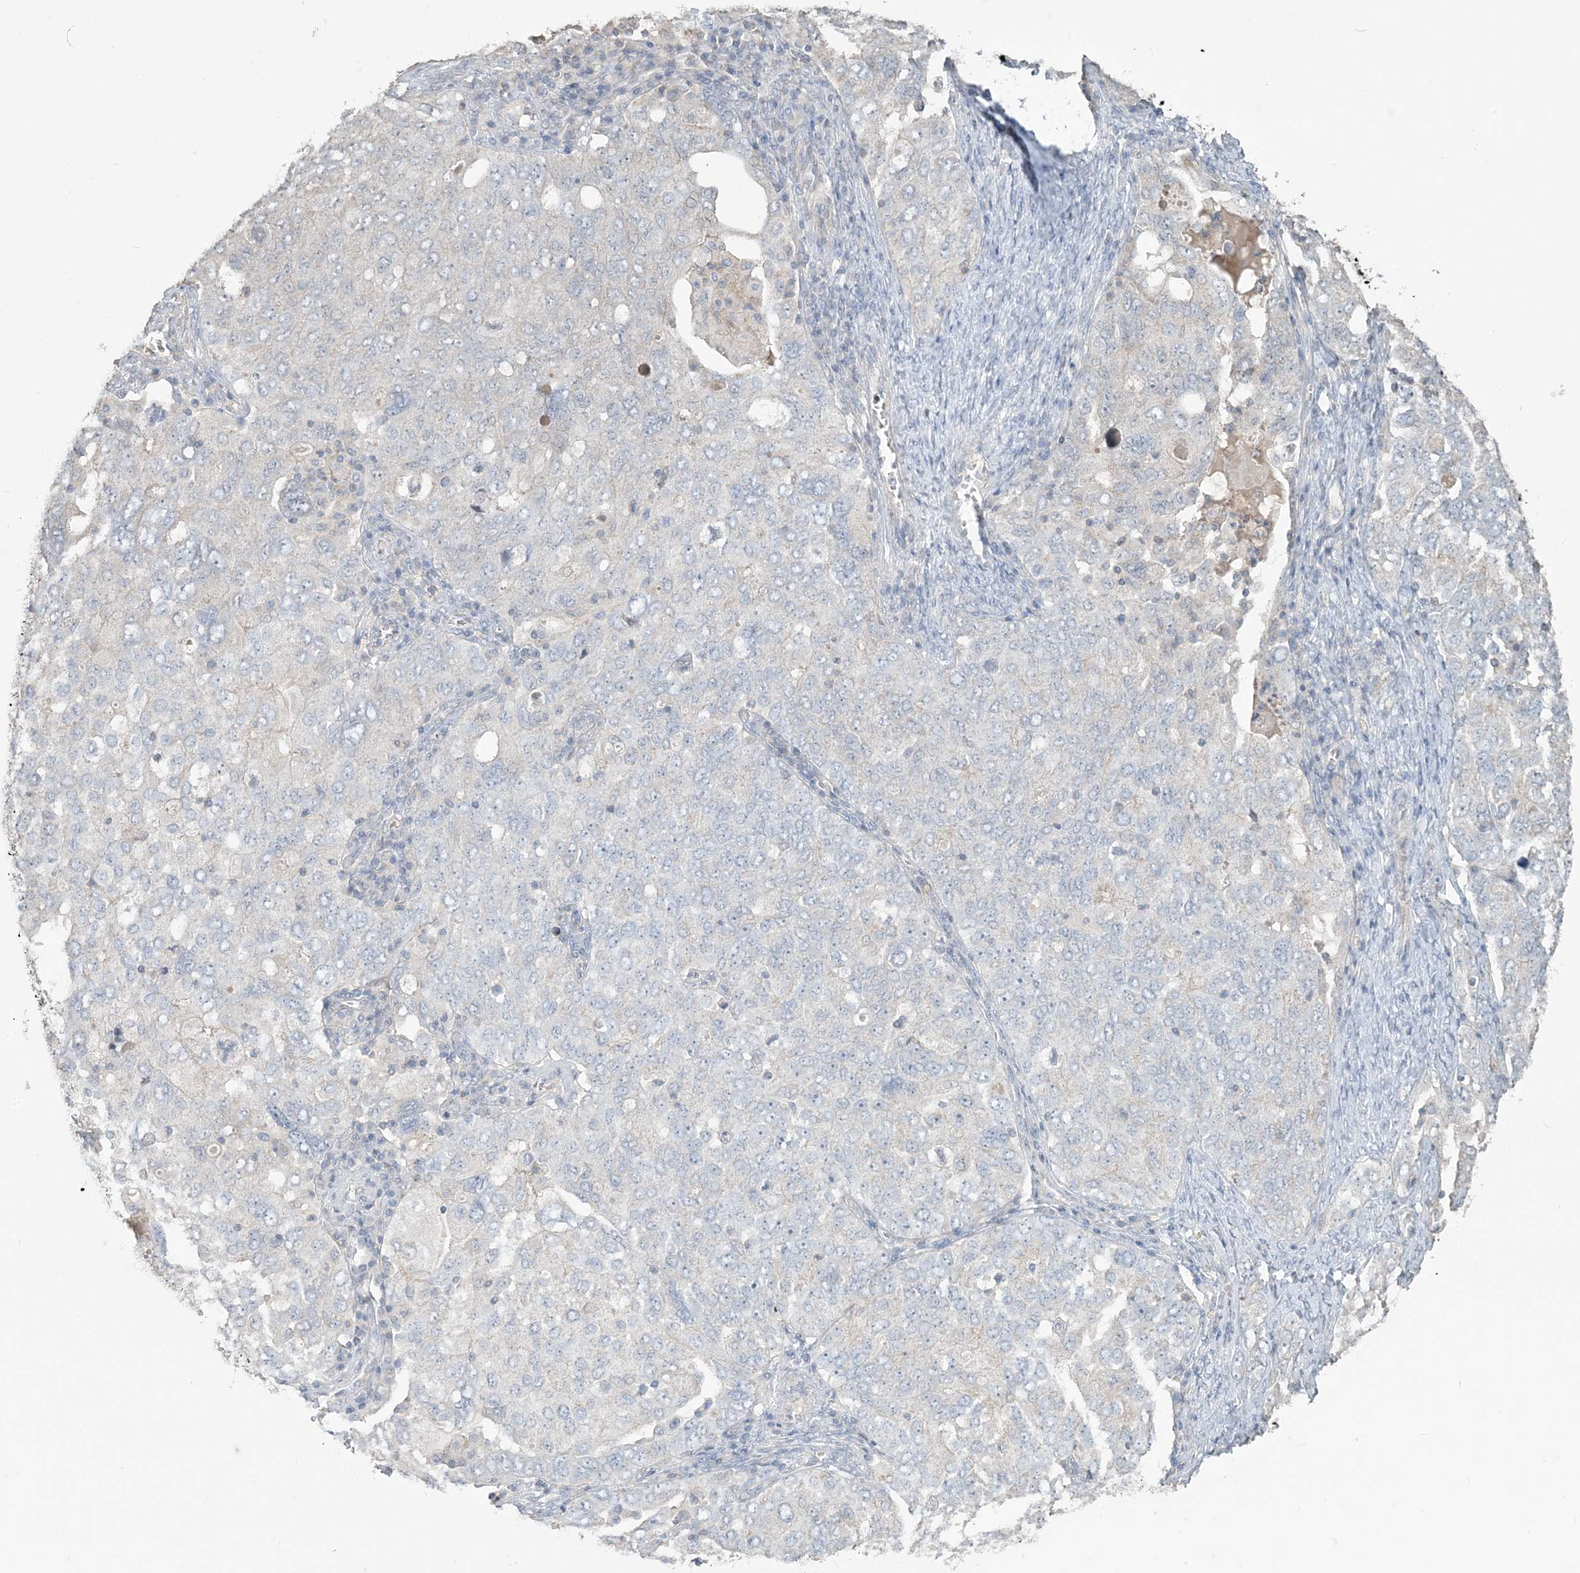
{"staining": {"intensity": "negative", "quantity": "none", "location": "none"}, "tissue": "ovarian cancer", "cell_type": "Tumor cells", "image_type": "cancer", "snomed": [{"axis": "morphology", "description": "Carcinoma, endometroid"}, {"axis": "topography", "description": "Ovary"}], "caption": "This histopathology image is of ovarian cancer stained with immunohistochemistry (IHC) to label a protein in brown with the nuclei are counter-stained blue. There is no staining in tumor cells.", "gene": "NPHS2", "patient": {"sex": "female", "age": 62}}